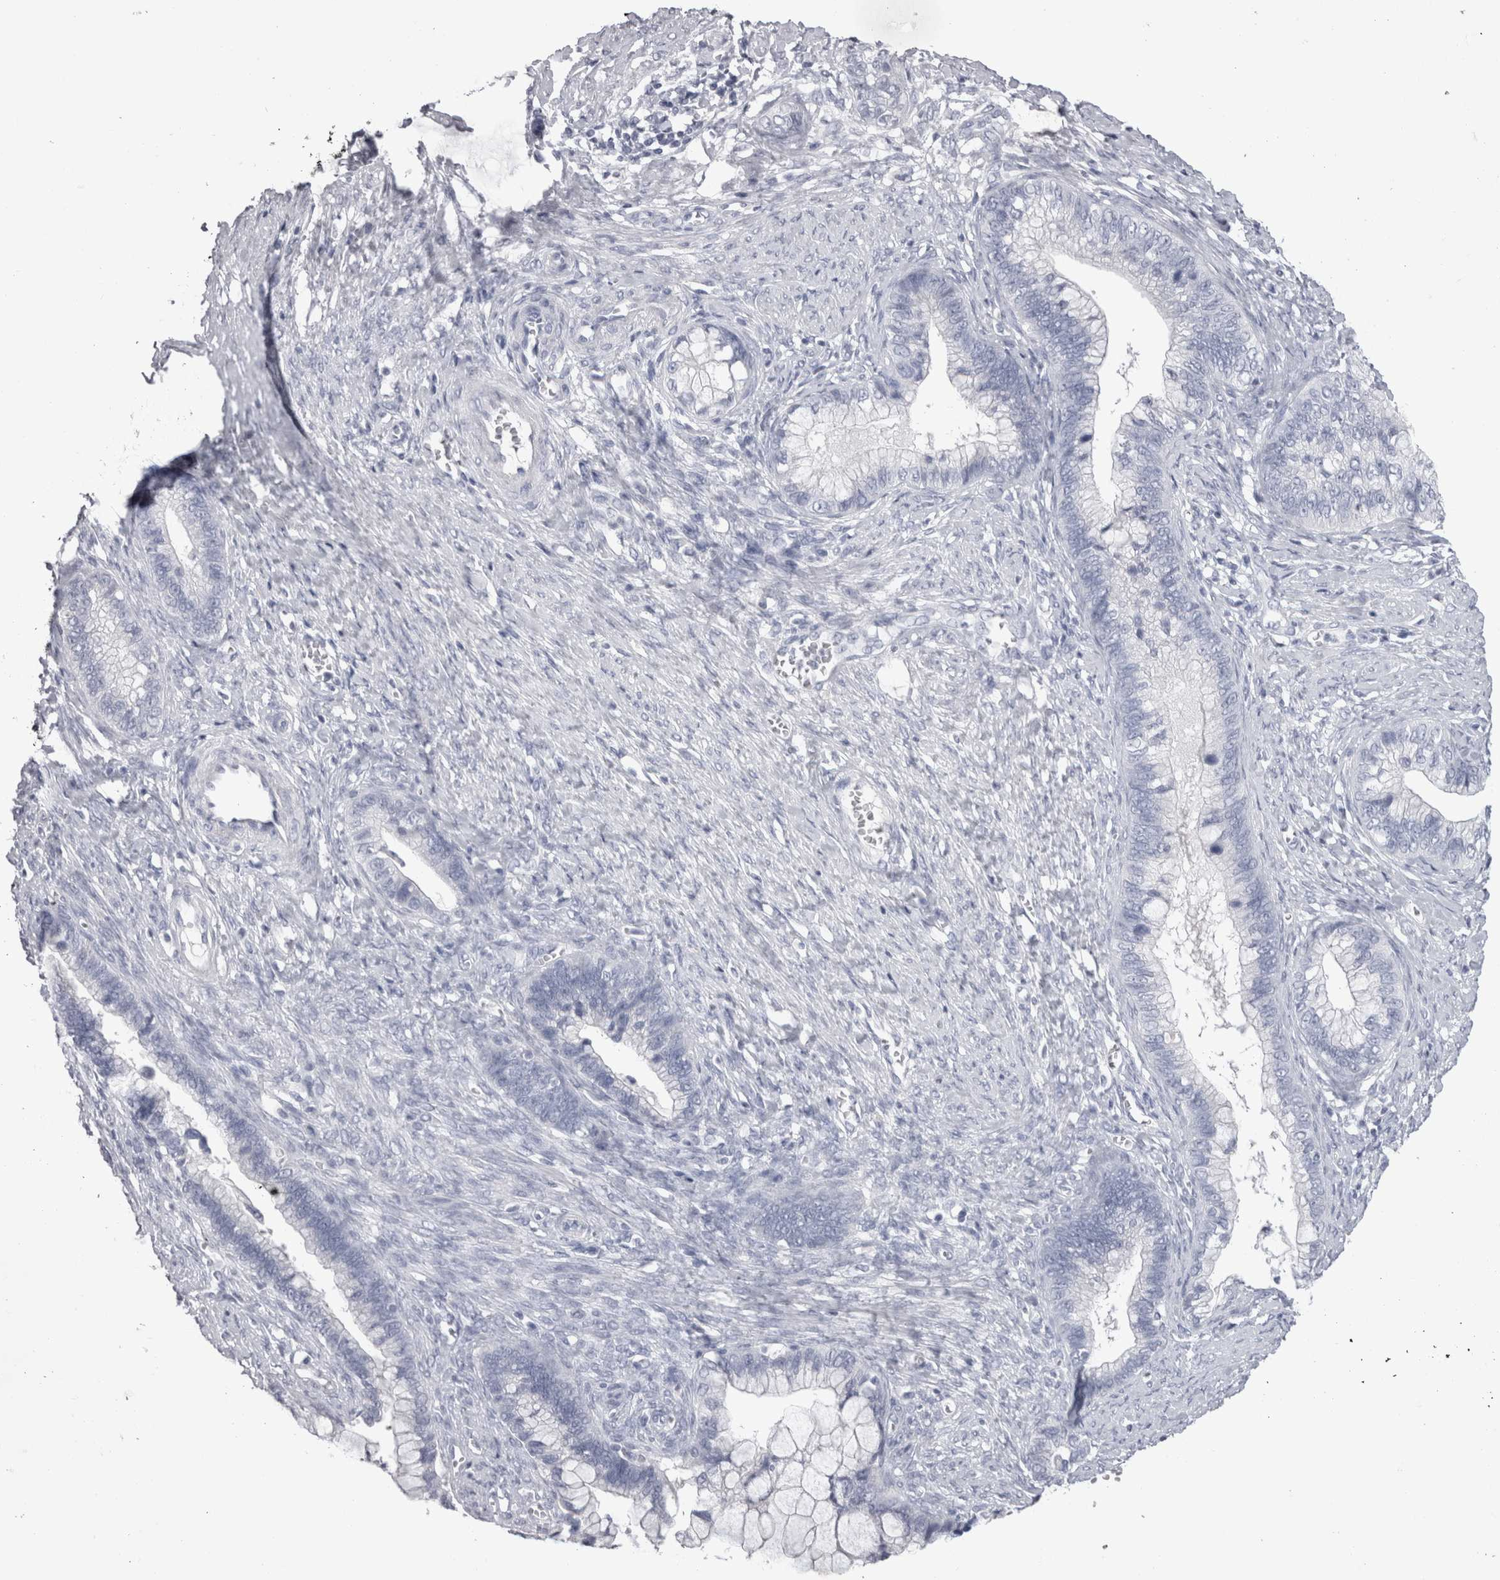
{"staining": {"intensity": "negative", "quantity": "none", "location": "none"}, "tissue": "cervical cancer", "cell_type": "Tumor cells", "image_type": "cancer", "snomed": [{"axis": "morphology", "description": "Adenocarcinoma, NOS"}, {"axis": "topography", "description": "Cervix"}], "caption": "Tumor cells are negative for protein expression in human cervical adenocarcinoma. (Immunohistochemistry, brightfield microscopy, high magnification).", "gene": "ADAM2", "patient": {"sex": "female", "age": 44}}